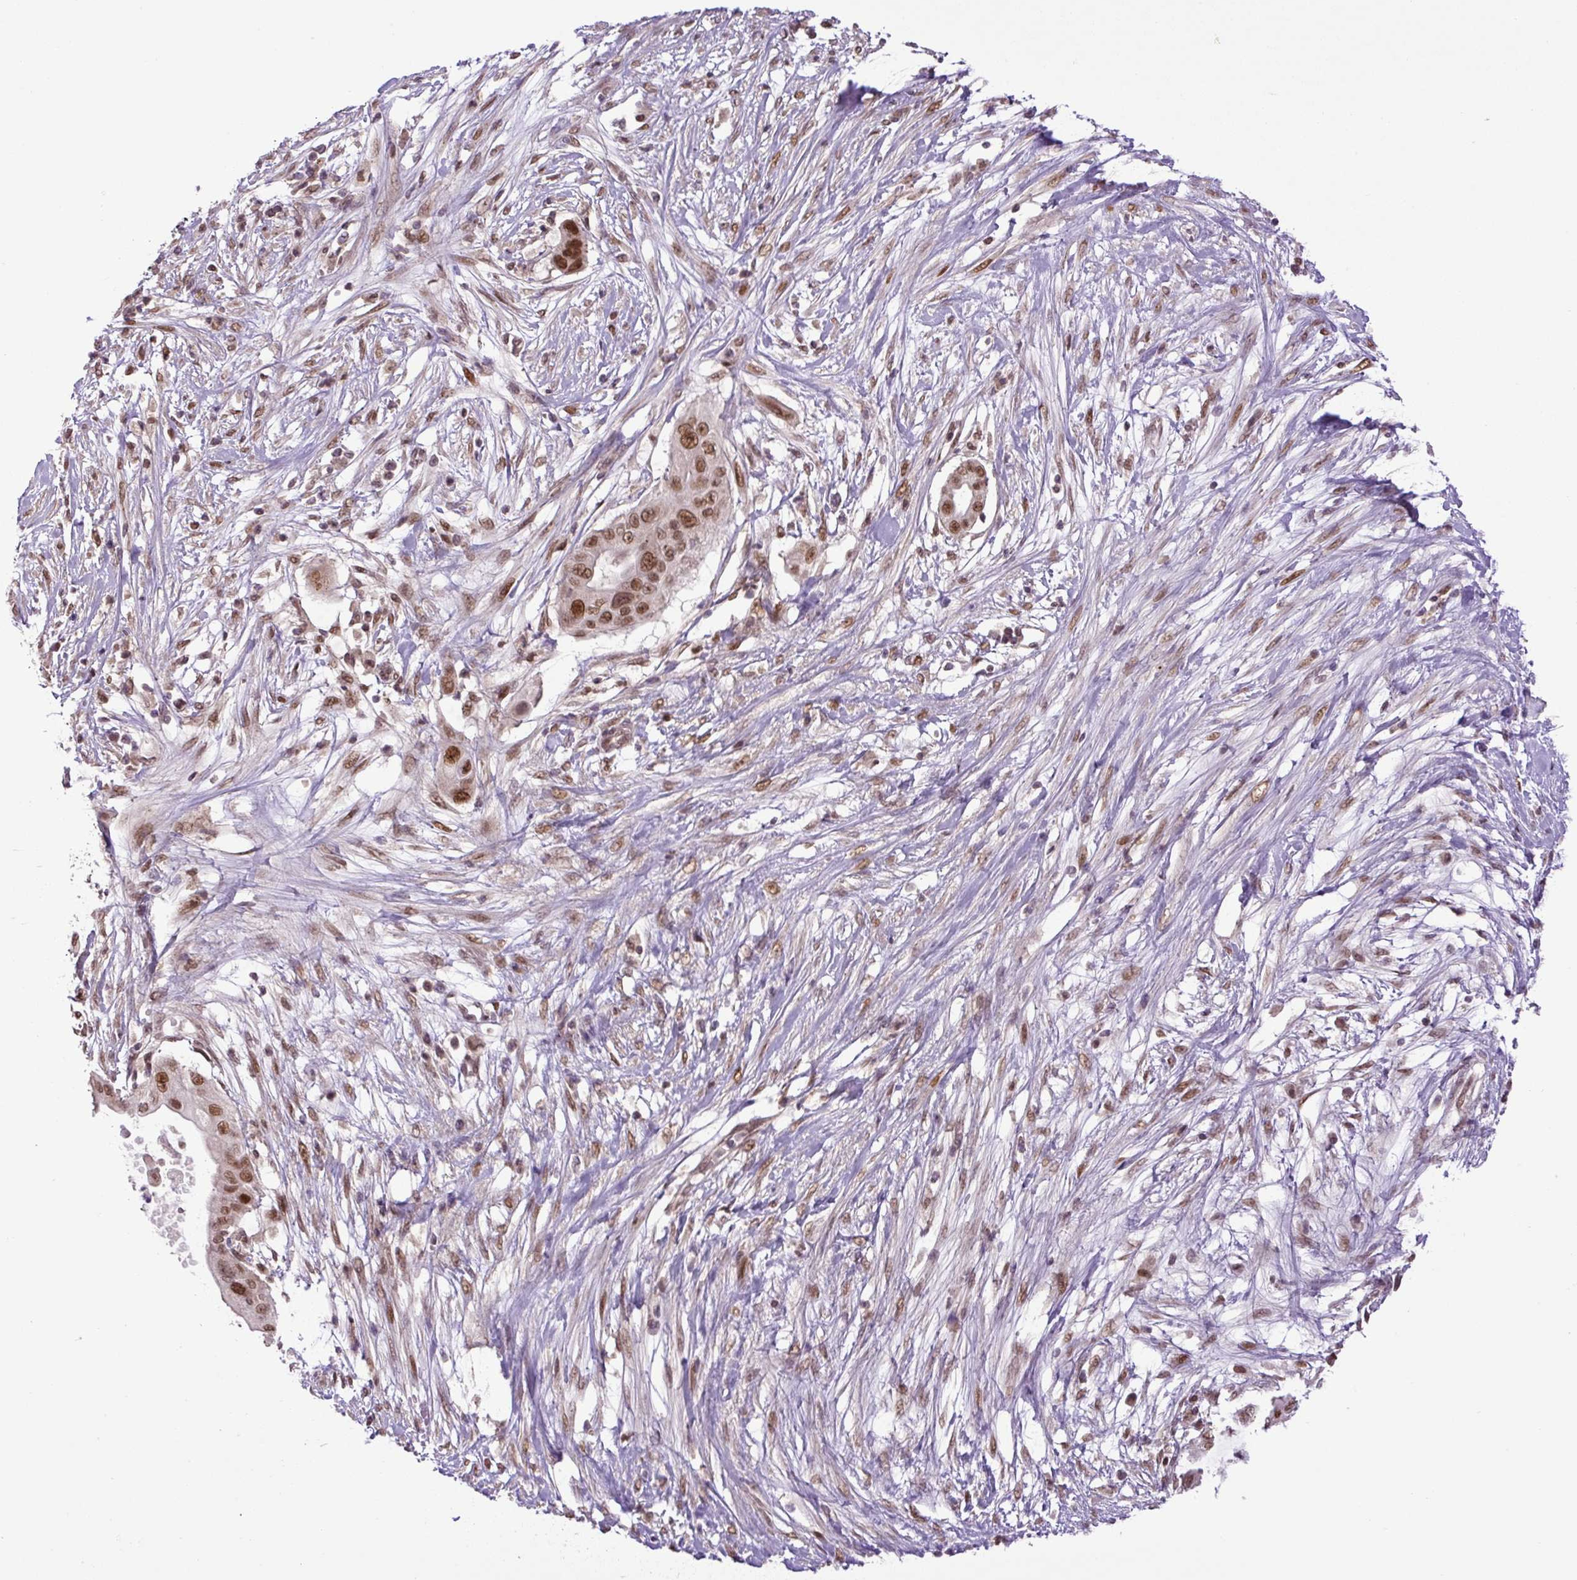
{"staining": {"intensity": "moderate", "quantity": ">75%", "location": "nuclear"}, "tissue": "pancreatic cancer", "cell_type": "Tumor cells", "image_type": "cancer", "snomed": [{"axis": "morphology", "description": "Adenocarcinoma, NOS"}, {"axis": "topography", "description": "Pancreas"}], "caption": "About >75% of tumor cells in human adenocarcinoma (pancreatic) demonstrate moderate nuclear protein positivity as visualized by brown immunohistochemical staining.", "gene": "KPNA1", "patient": {"sex": "male", "age": 68}}